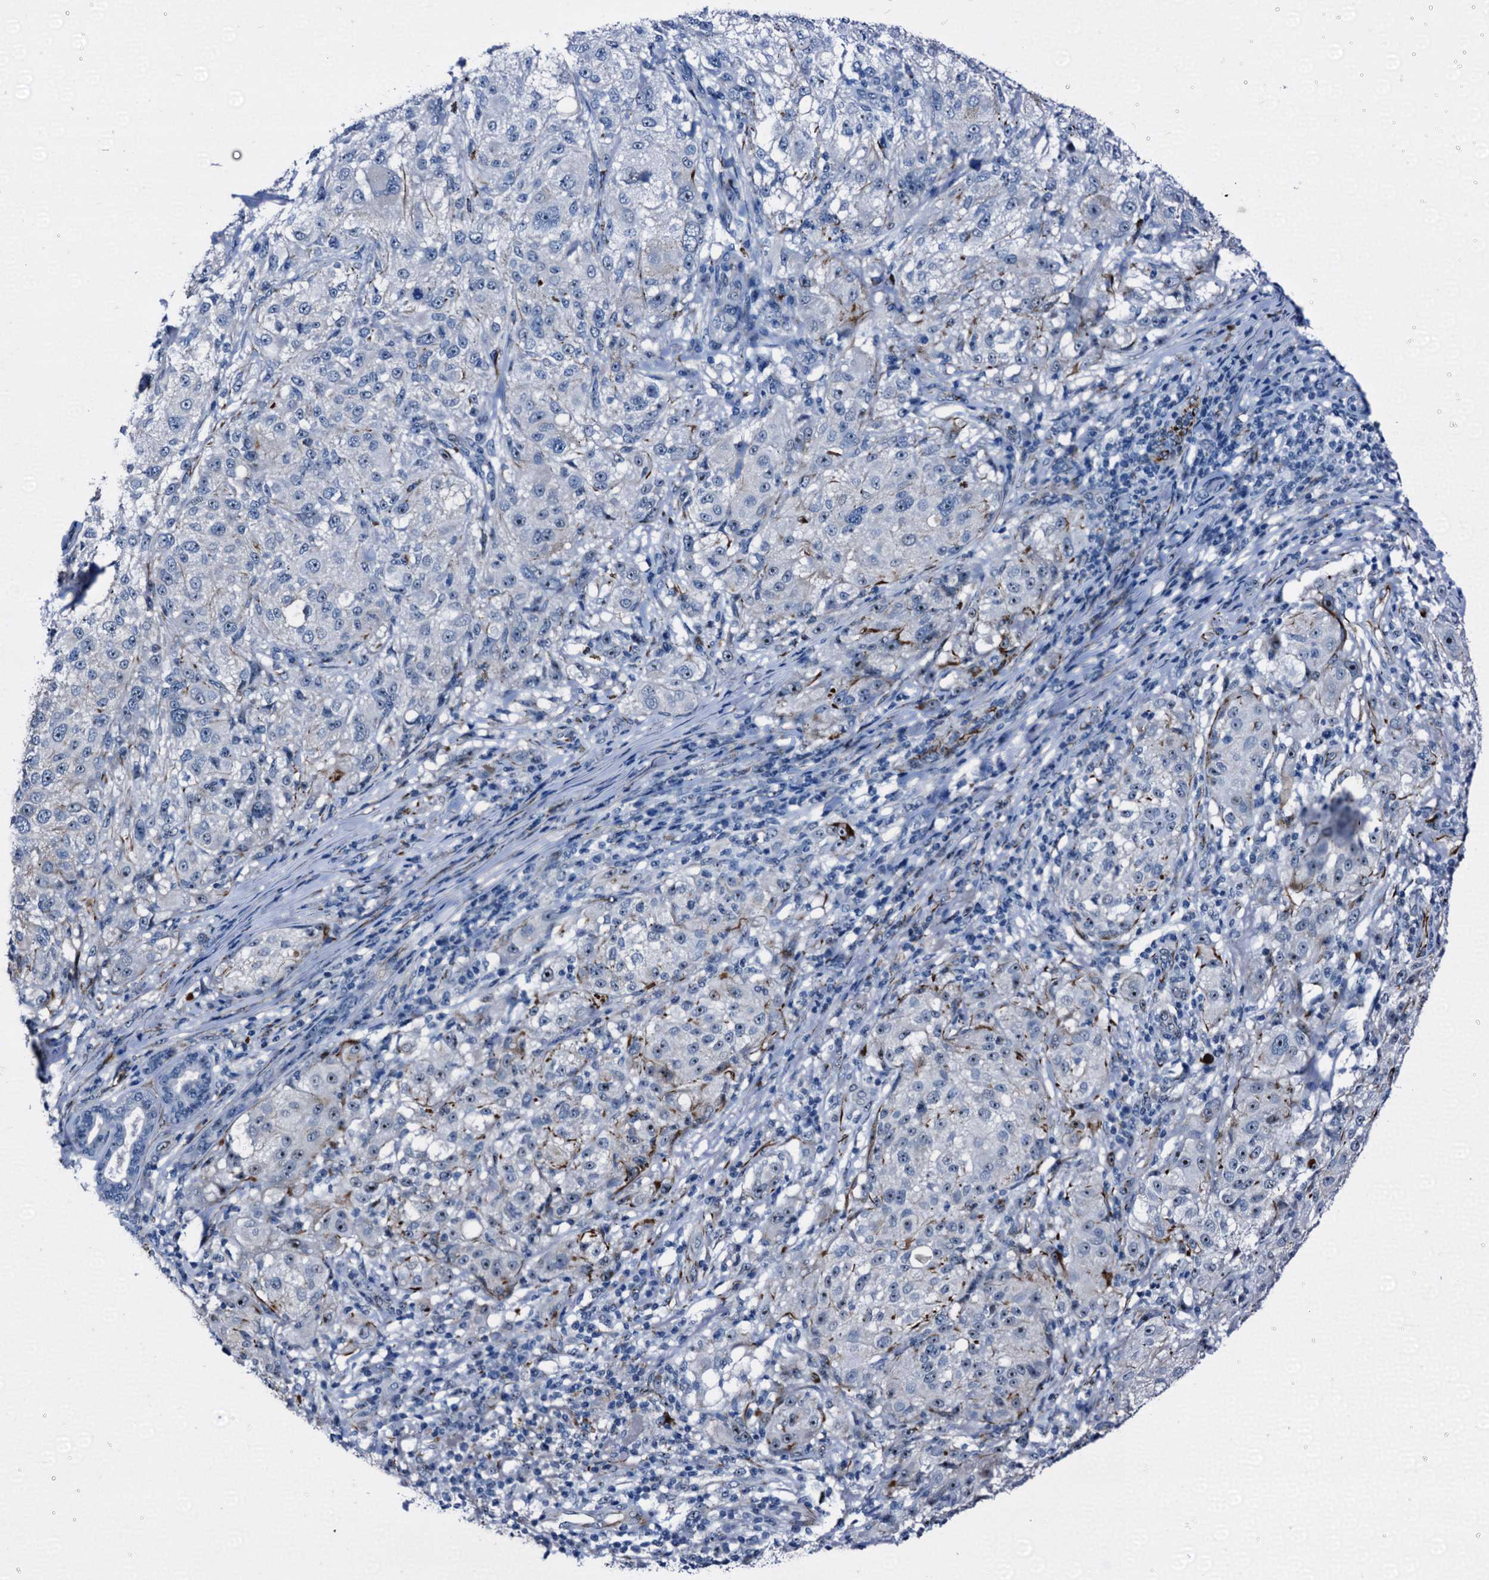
{"staining": {"intensity": "moderate", "quantity": "<25%", "location": "nuclear"}, "tissue": "melanoma", "cell_type": "Tumor cells", "image_type": "cancer", "snomed": [{"axis": "morphology", "description": "Necrosis, NOS"}, {"axis": "morphology", "description": "Malignant melanoma, NOS"}, {"axis": "topography", "description": "Skin"}], "caption": "IHC micrograph of neoplastic tissue: human malignant melanoma stained using IHC displays low levels of moderate protein expression localized specifically in the nuclear of tumor cells, appearing as a nuclear brown color.", "gene": "EMG1", "patient": {"sex": "female", "age": 87}}